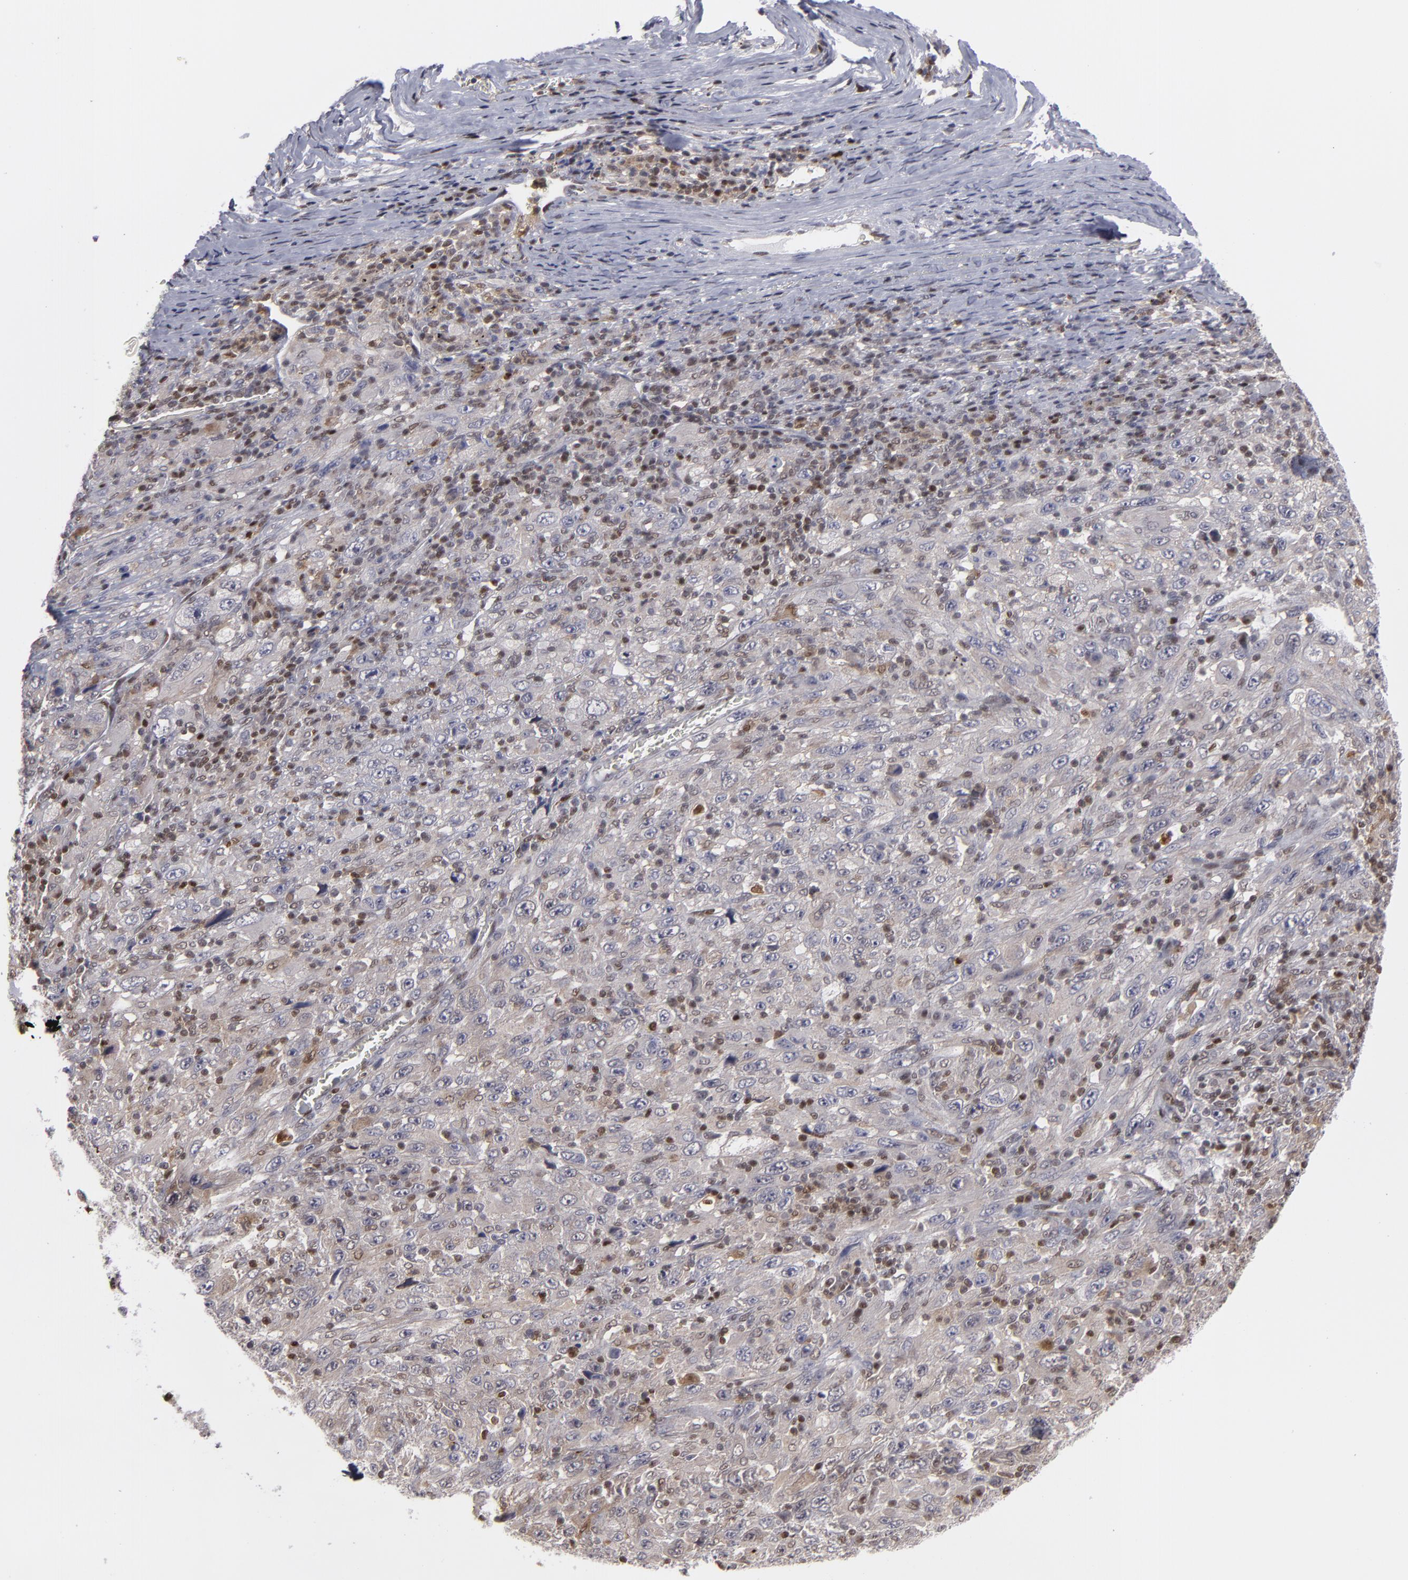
{"staining": {"intensity": "weak", "quantity": "<25%", "location": "cytoplasmic/membranous,nuclear"}, "tissue": "melanoma", "cell_type": "Tumor cells", "image_type": "cancer", "snomed": [{"axis": "morphology", "description": "Malignant melanoma, Metastatic site"}, {"axis": "topography", "description": "Skin"}], "caption": "There is no significant expression in tumor cells of melanoma.", "gene": "GSR", "patient": {"sex": "female", "age": 56}}